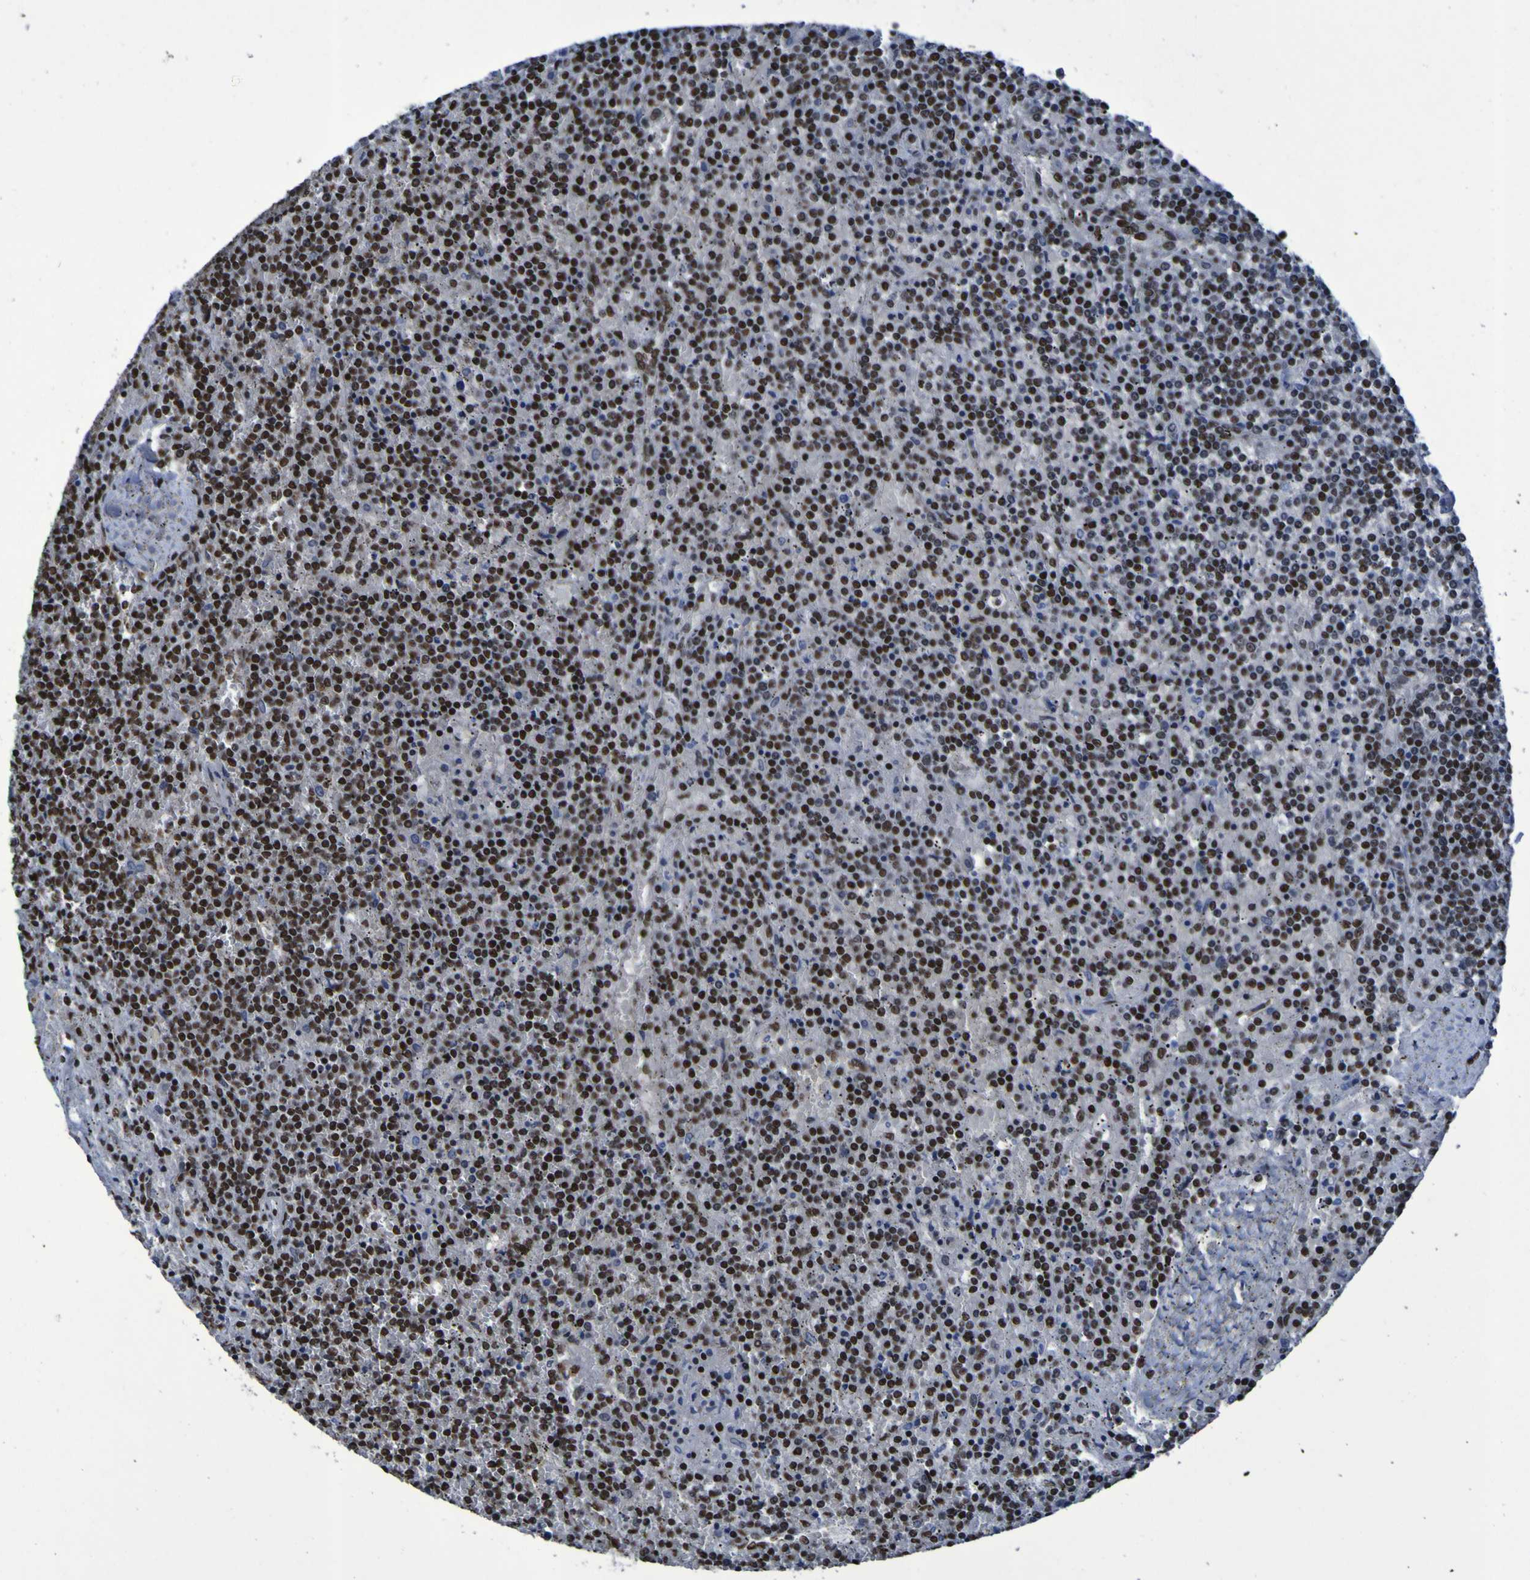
{"staining": {"intensity": "strong", "quantity": ">75%", "location": "nuclear"}, "tissue": "lymphoma", "cell_type": "Tumor cells", "image_type": "cancer", "snomed": [{"axis": "morphology", "description": "Malignant lymphoma, non-Hodgkin's type, Low grade"}, {"axis": "topography", "description": "Spleen"}], "caption": "Tumor cells display high levels of strong nuclear expression in approximately >75% of cells in lymphoma. The staining was performed using DAB (3,3'-diaminobenzidine), with brown indicating positive protein expression. Nuclei are stained blue with hematoxylin.", "gene": "HNRNPR", "patient": {"sex": "female", "age": 19}}